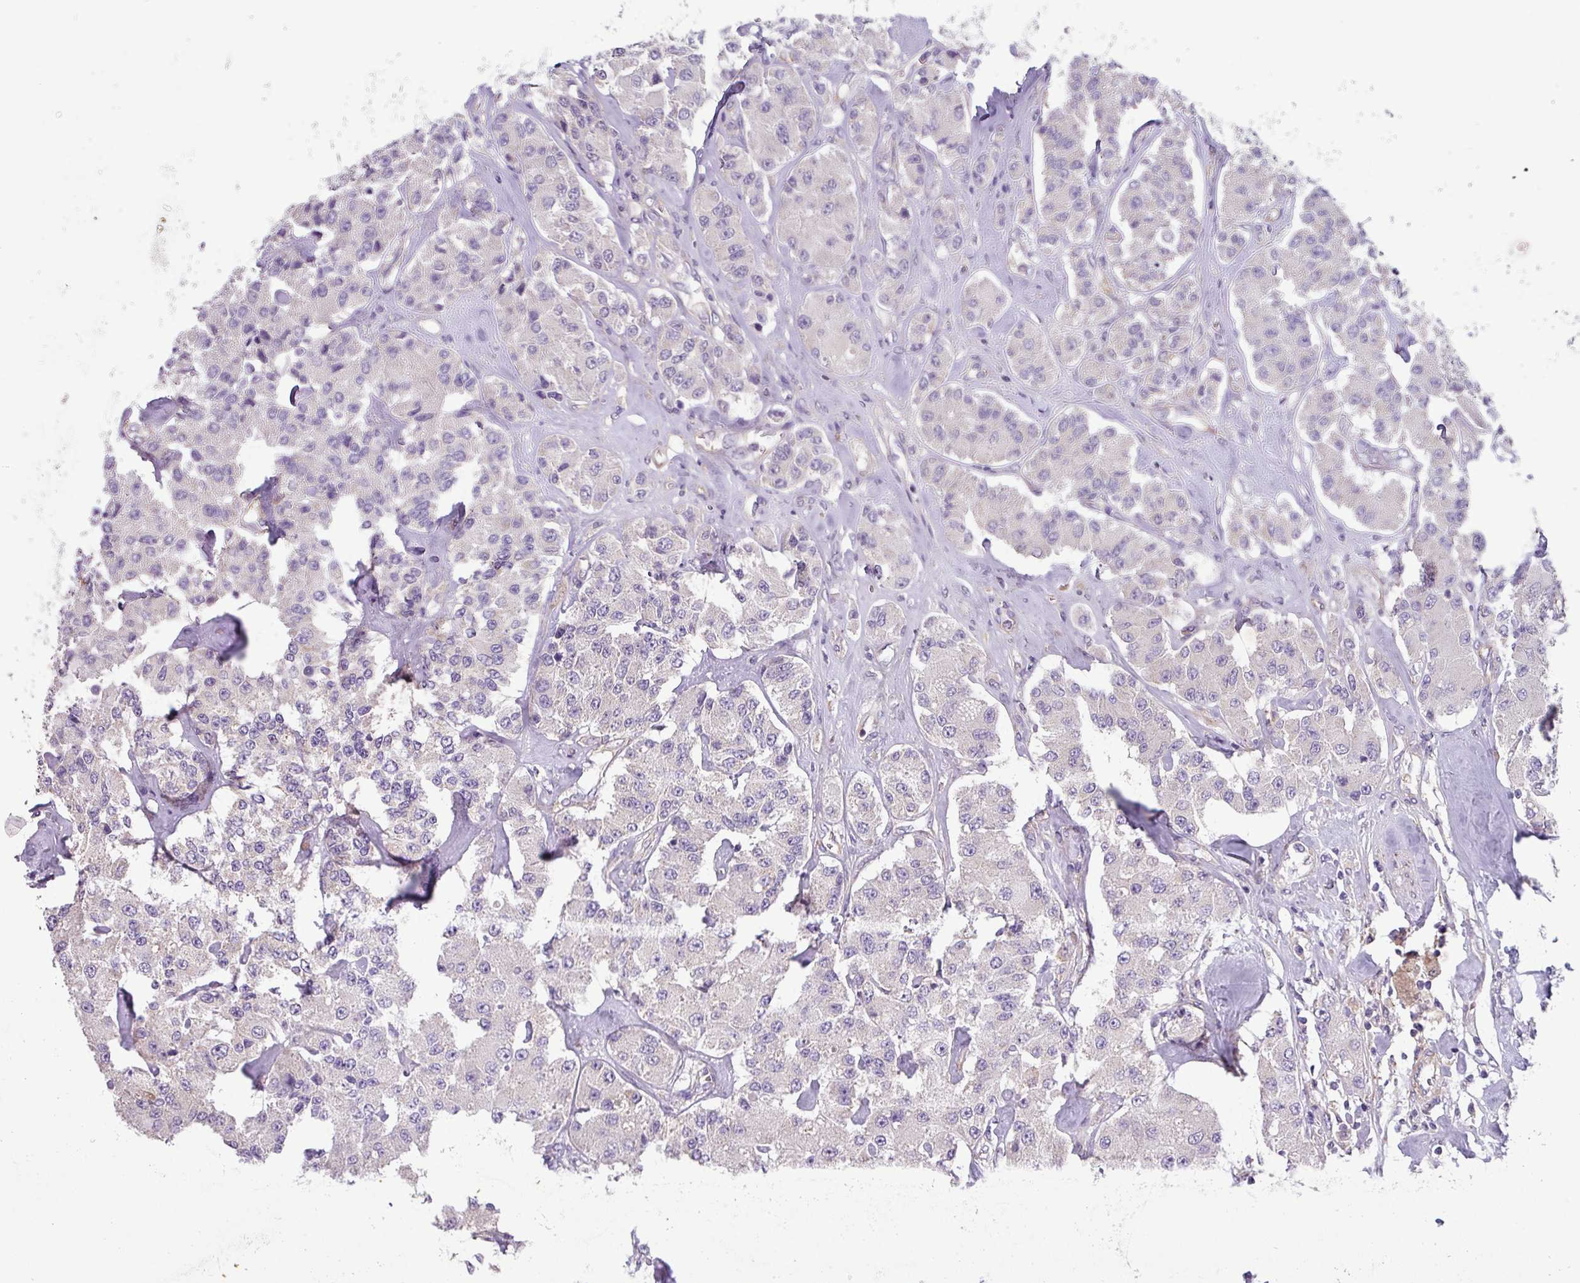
{"staining": {"intensity": "negative", "quantity": "none", "location": "none"}, "tissue": "carcinoid", "cell_type": "Tumor cells", "image_type": "cancer", "snomed": [{"axis": "morphology", "description": "Carcinoid, malignant, NOS"}, {"axis": "topography", "description": "Pancreas"}], "caption": "Immunohistochemistry histopathology image of neoplastic tissue: carcinoid stained with DAB exhibits no significant protein staining in tumor cells.", "gene": "SLC23A2", "patient": {"sex": "male", "age": 41}}